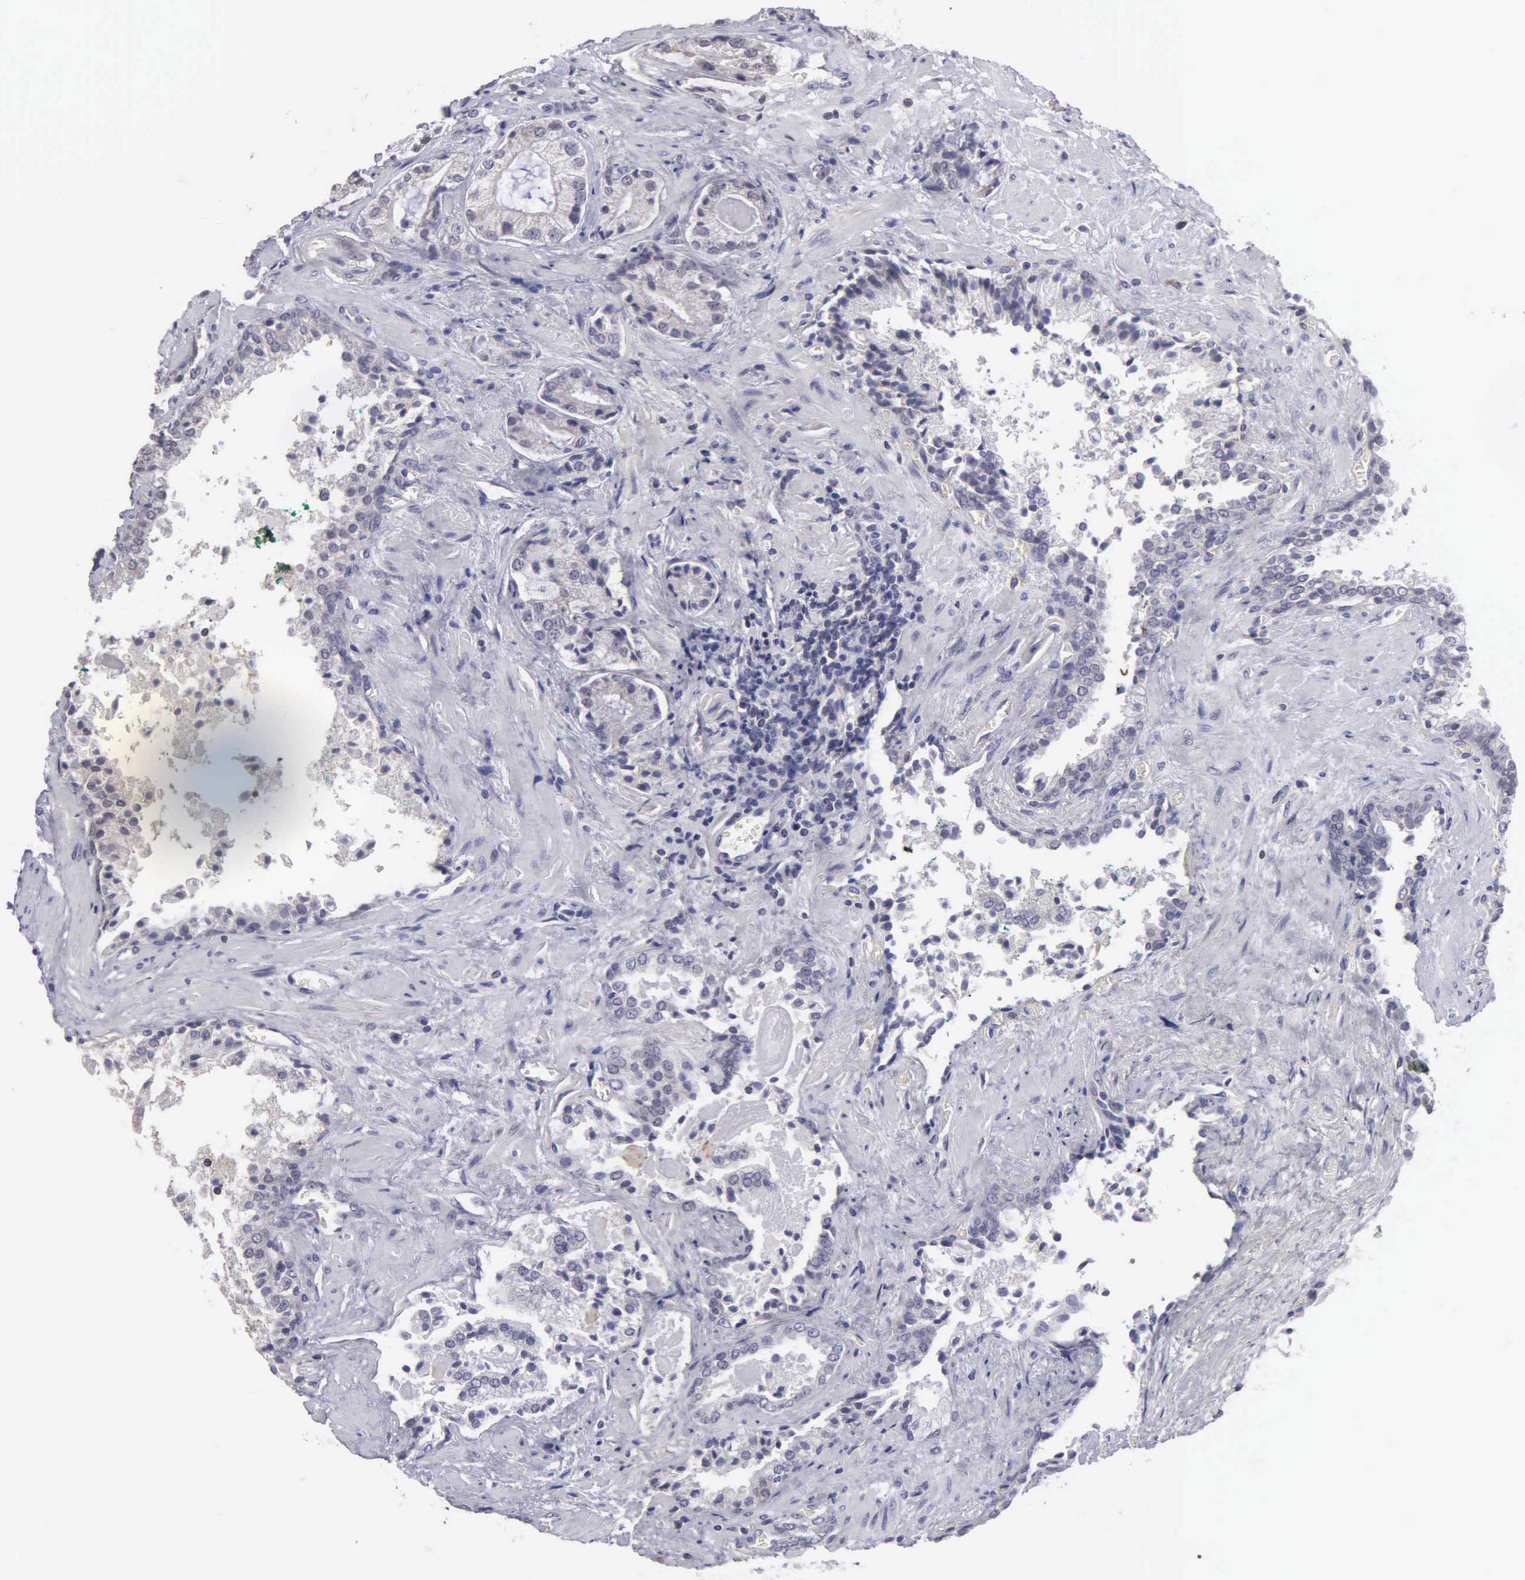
{"staining": {"intensity": "negative", "quantity": "none", "location": "none"}, "tissue": "prostate cancer", "cell_type": "Tumor cells", "image_type": "cancer", "snomed": [{"axis": "morphology", "description": "Adenocarcinoma, Medium grade"}, {"axis": "topography", "description": "Prostate"}], "caption": "Tumor cells are negative for brown protein staining in adenocarcinoma (medium-grade) (prostate).", "gene": "BRD1", "patient": {"sex": "male", "age": 70}}